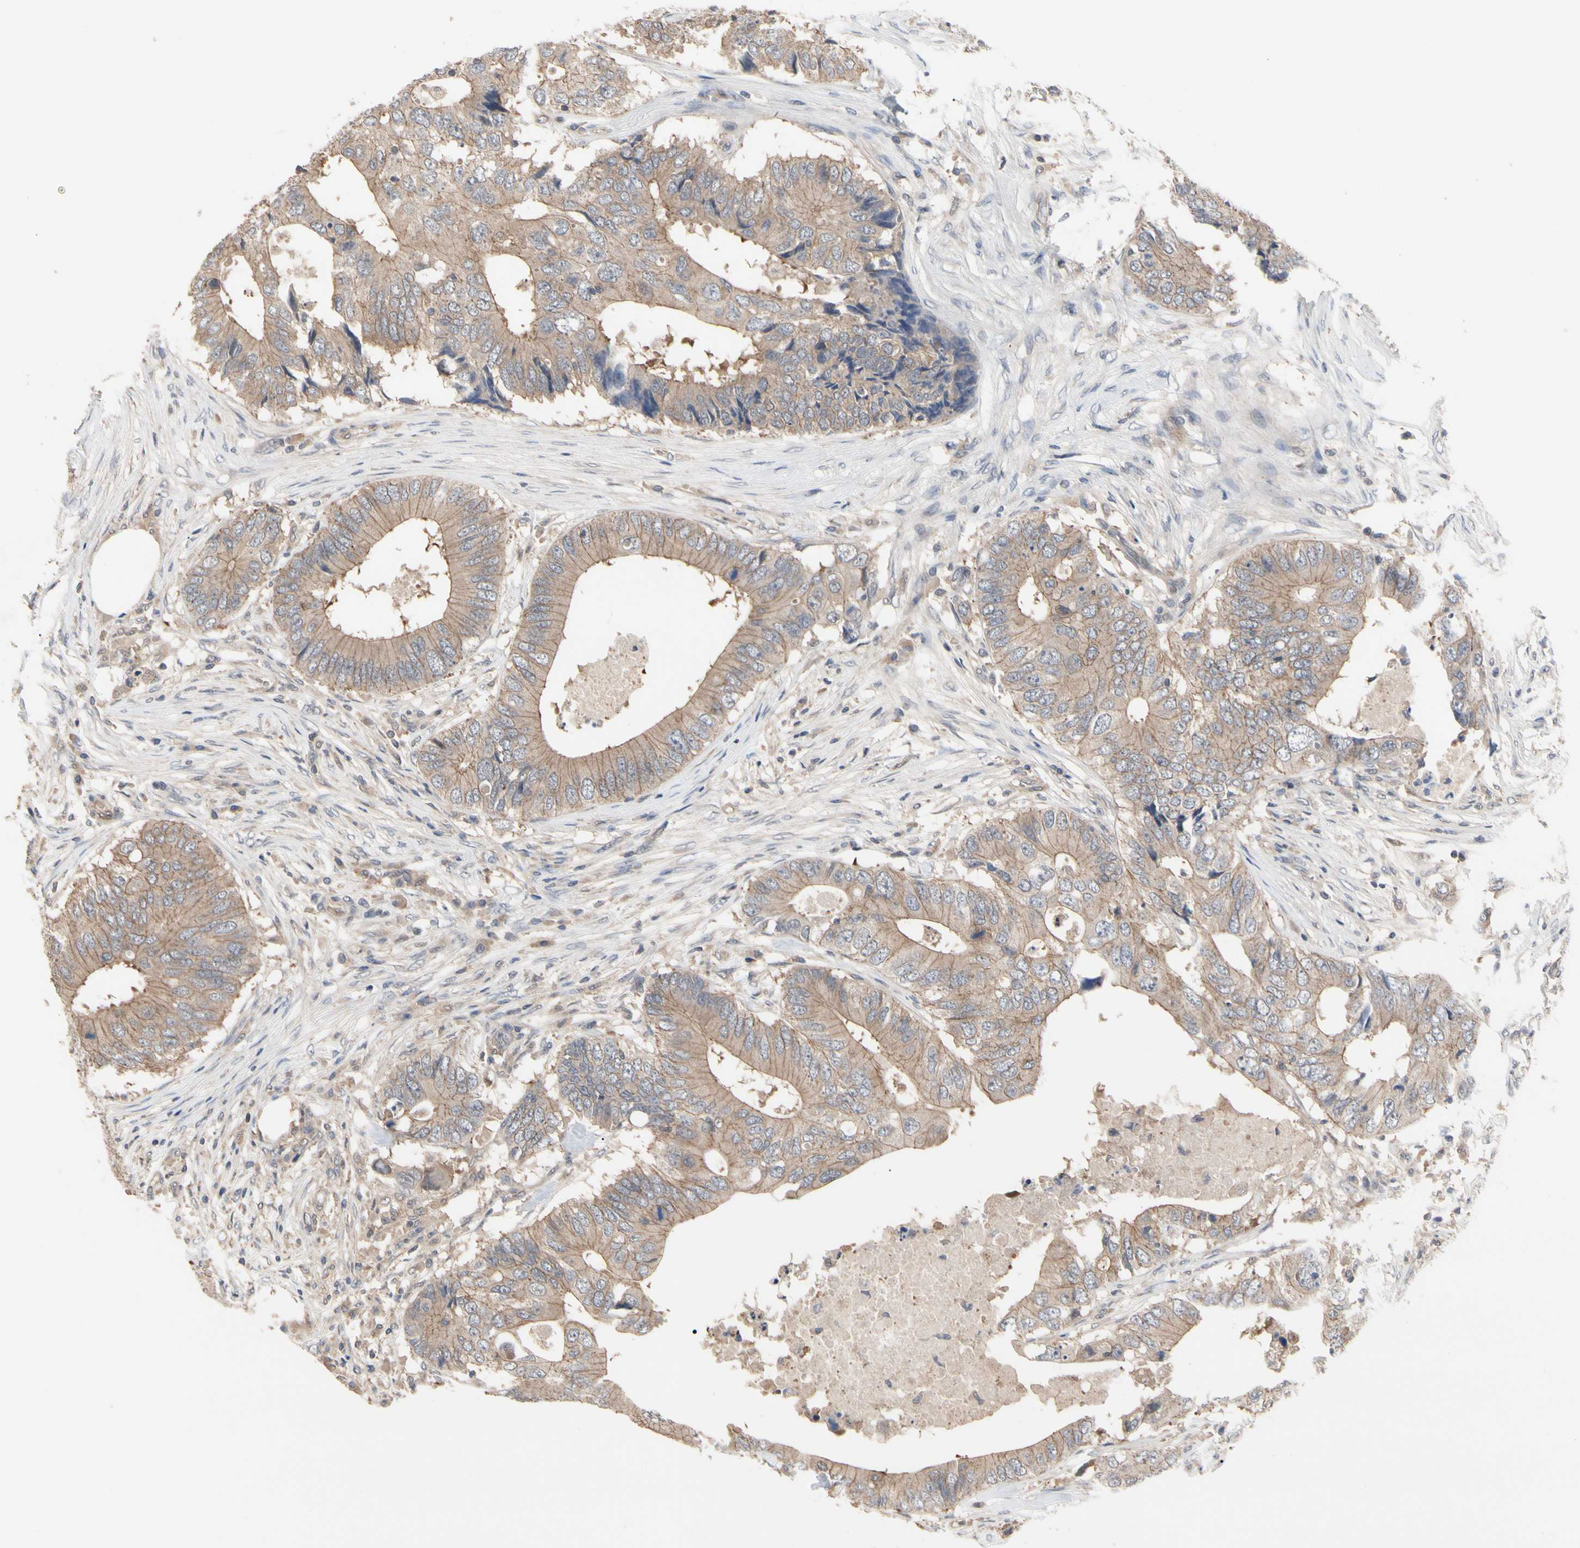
{"staining": {"intensity": "moderate", "quantity": ">75%", "location": "cytoplasmic/membranous"}, "tissue": "colorectal cancer", "cell_type": "Tumor cells", "image_type": "cancer", "snomed": [{"axis": "morphology", "description": "Adenocarcinoma, NOS"}, {"axis": "topography", "description": "Colon"}], "caption": "This is an image of immunohistochemistry staining of colorectal cancer, which shows moderate staining in the cytoplasmic/membranous of tumor cells.", "gene": "DPP8", "patient": {"sex": "male", "age": 71}}